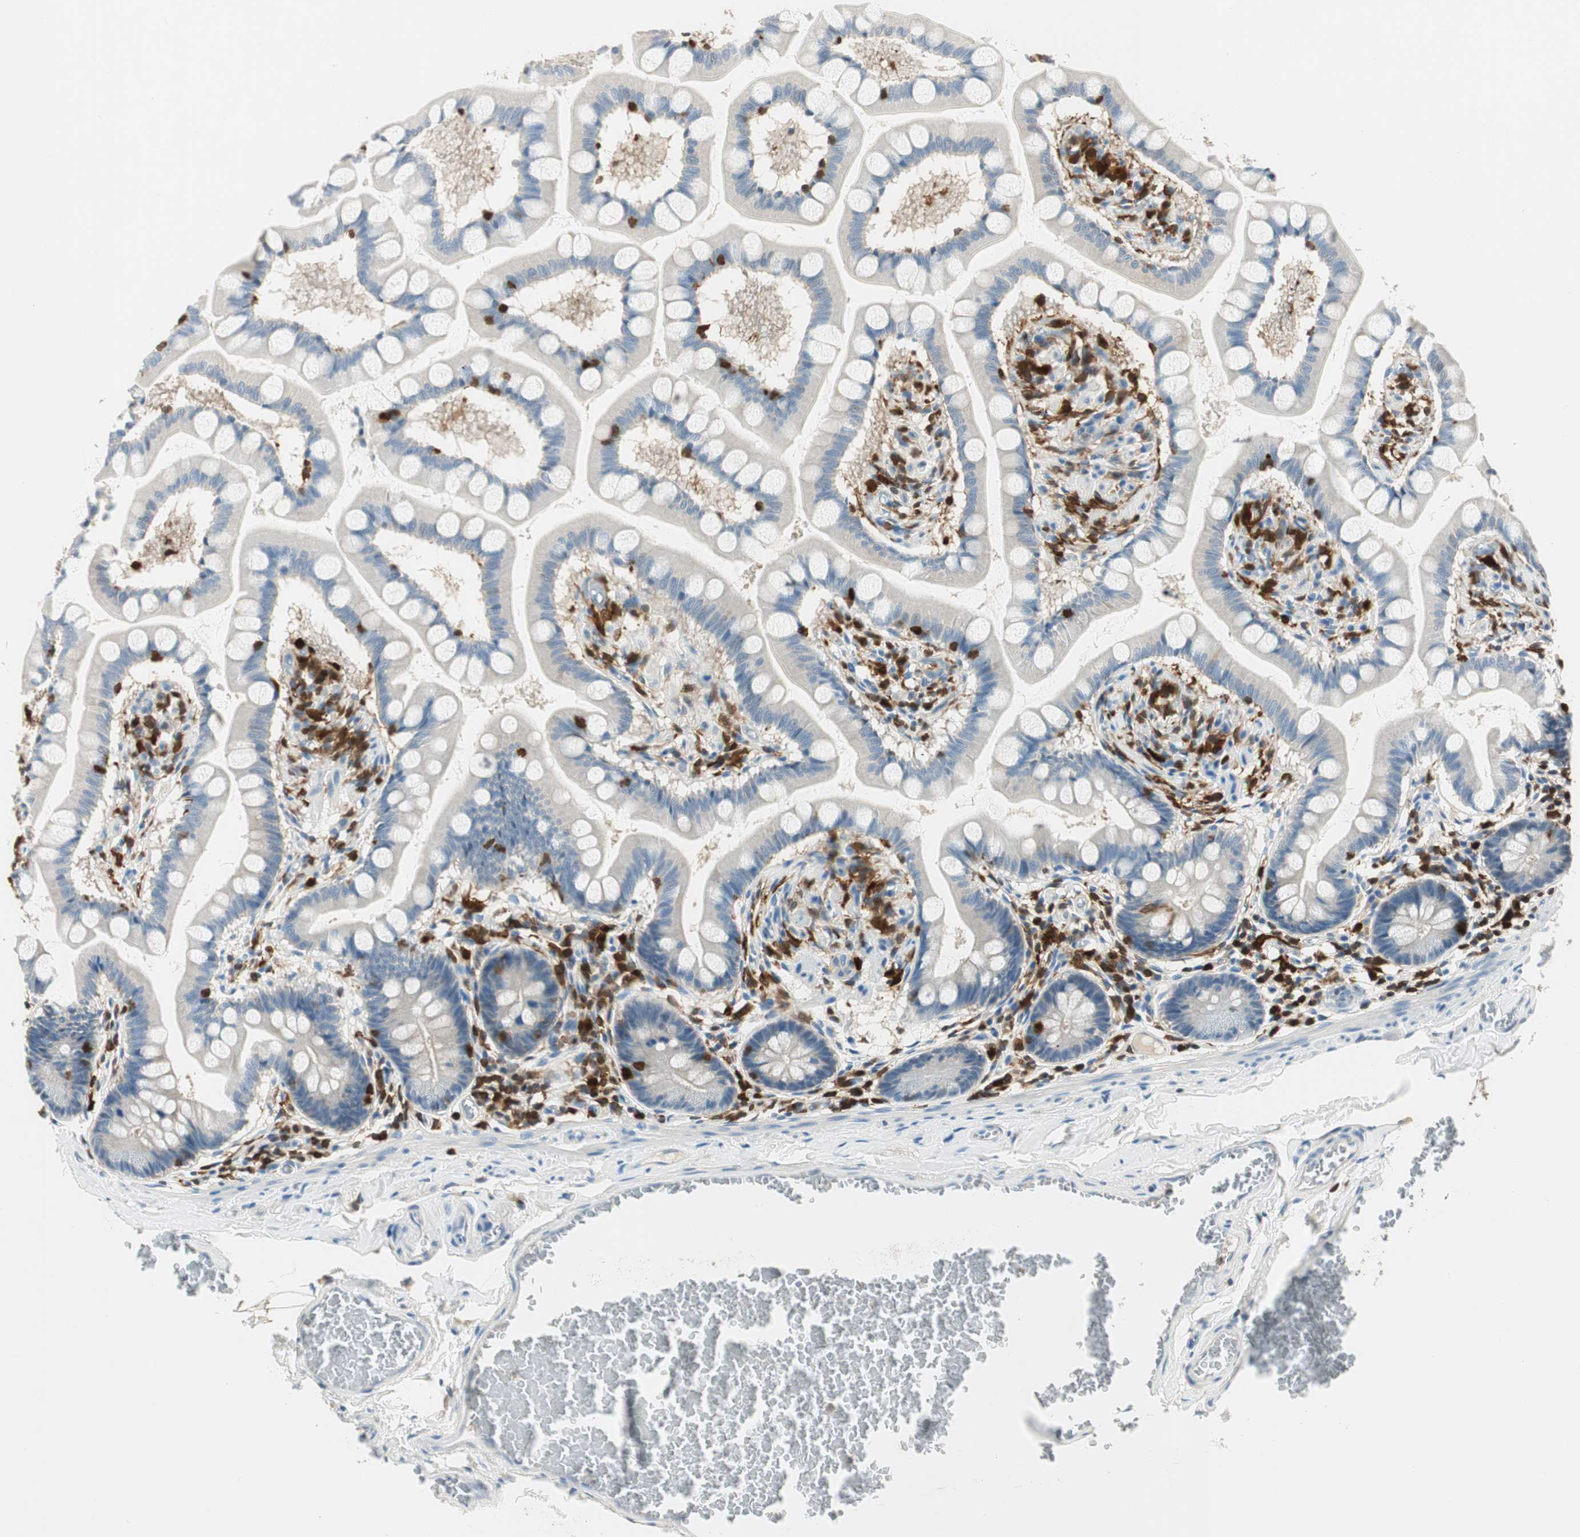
{"staining": {"intensity": "negative", "quantity": "none", "location": "none"}, "tissue": "small intestine", "cell_type": "Glandular cells", "image_type": "normal", "snomed": [{"axis": "morphology", "description": "Normal tissue, NOS"}, {"axis": "topography", "description": "Small intestine"}], "caption": "DAB immunohistochemical staining of normal human small intestine reveals no significant expression in glandular cells.", "gene": "COTL1", "patient": {"sex": "male", "age": 41}}